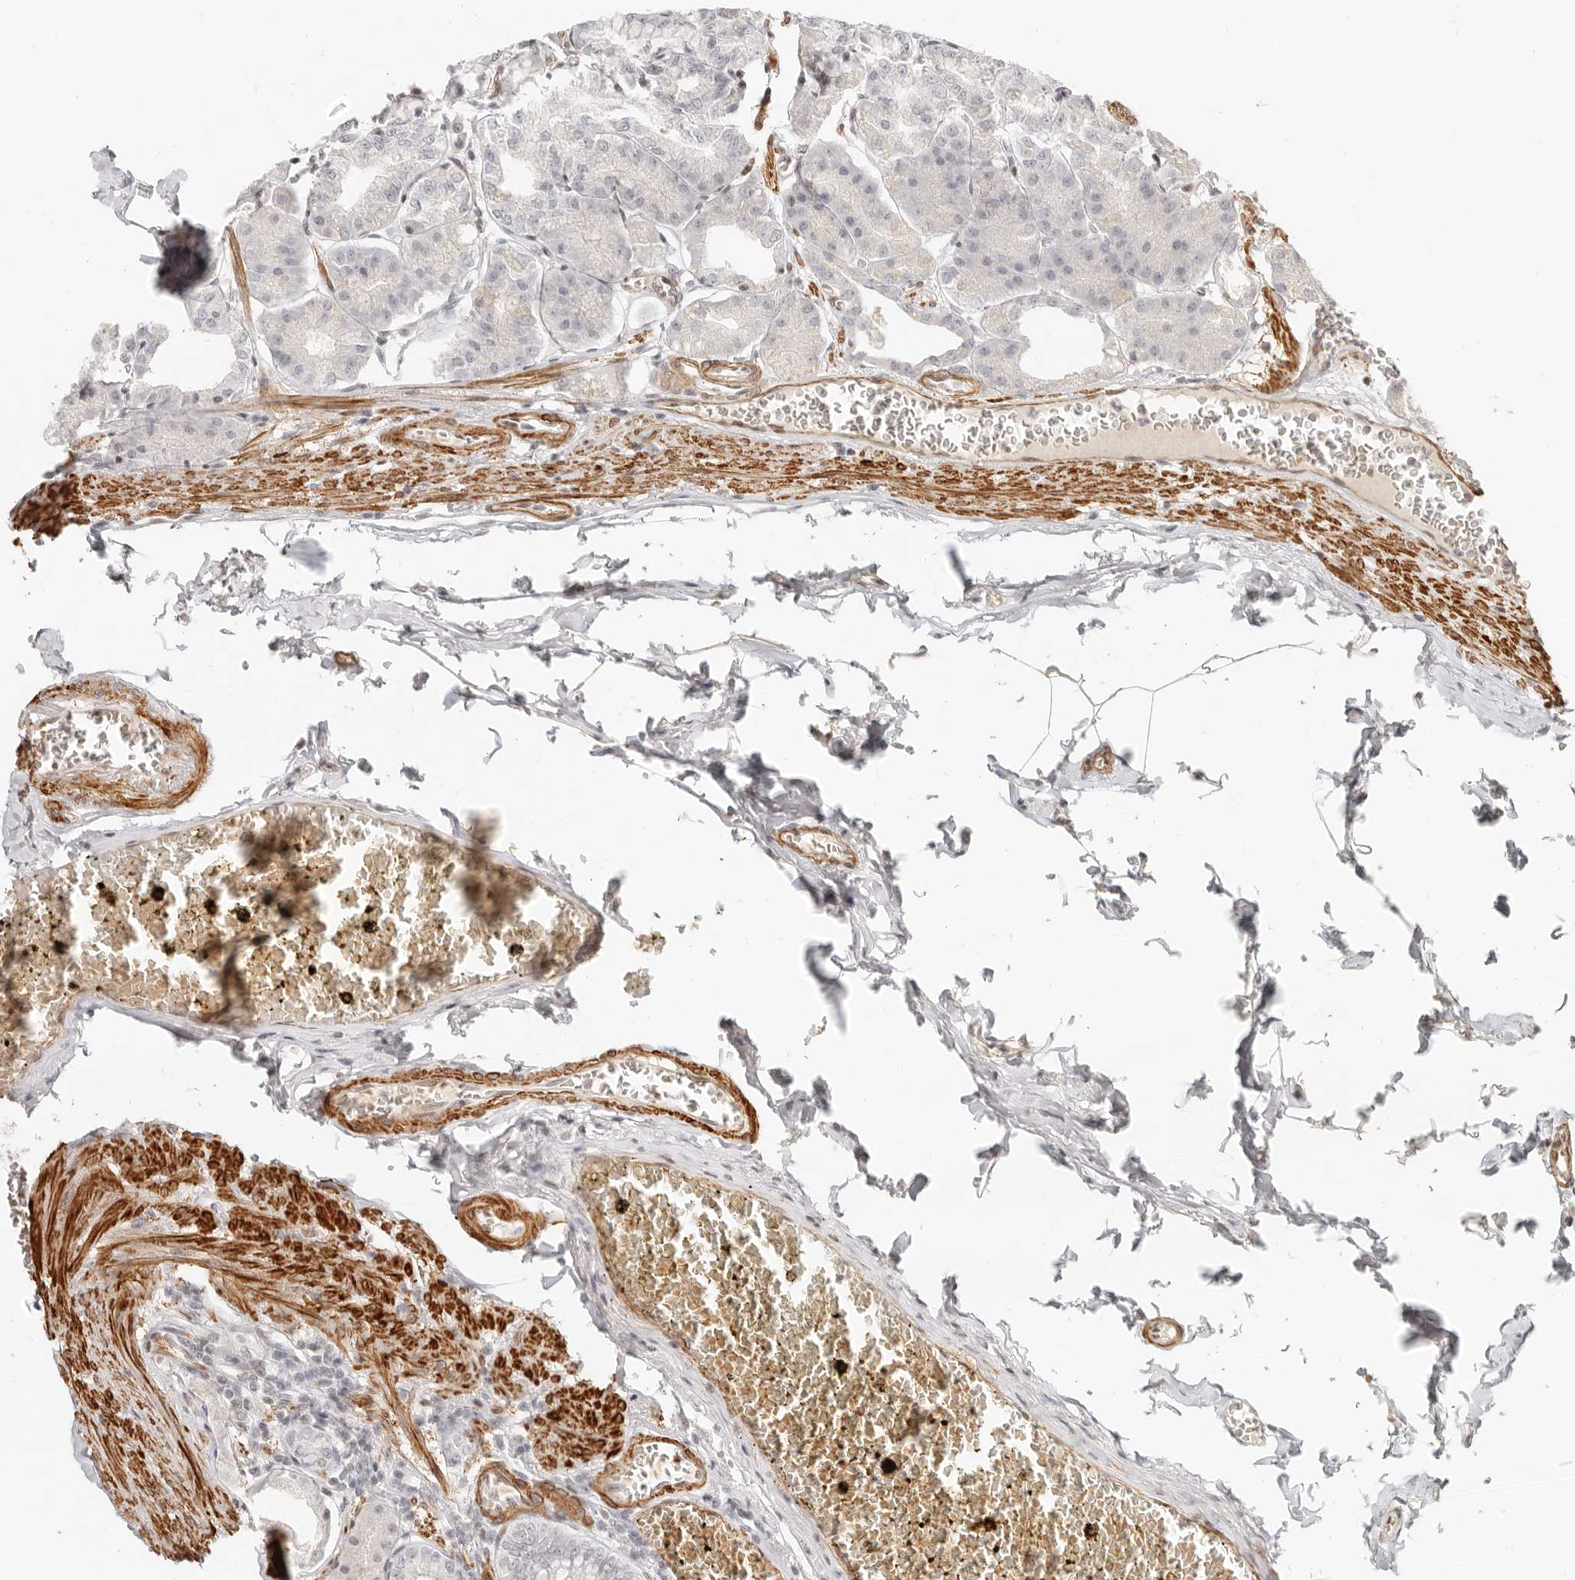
{"staining": {"intensity": "weak", "quantity": "<25%", "location": "nuclear"}, "tissue": "stomach", "cell_type": "Glandular cells", "image_type": "normal", "snomed": [{"axis": "morphology", "description": "Normal tissue, NOS"}, {"axis": "topography", "description": "Stomach, lower"}], "caption": "Micrograph shows no protein expression in glandular cells of normal stomach. The staining is performed using DAB brown chromogen with nuclei counter-stained in using hematoxylin.", "gene": "GABPA", "patient": {"sex": "male", "age": 71}}